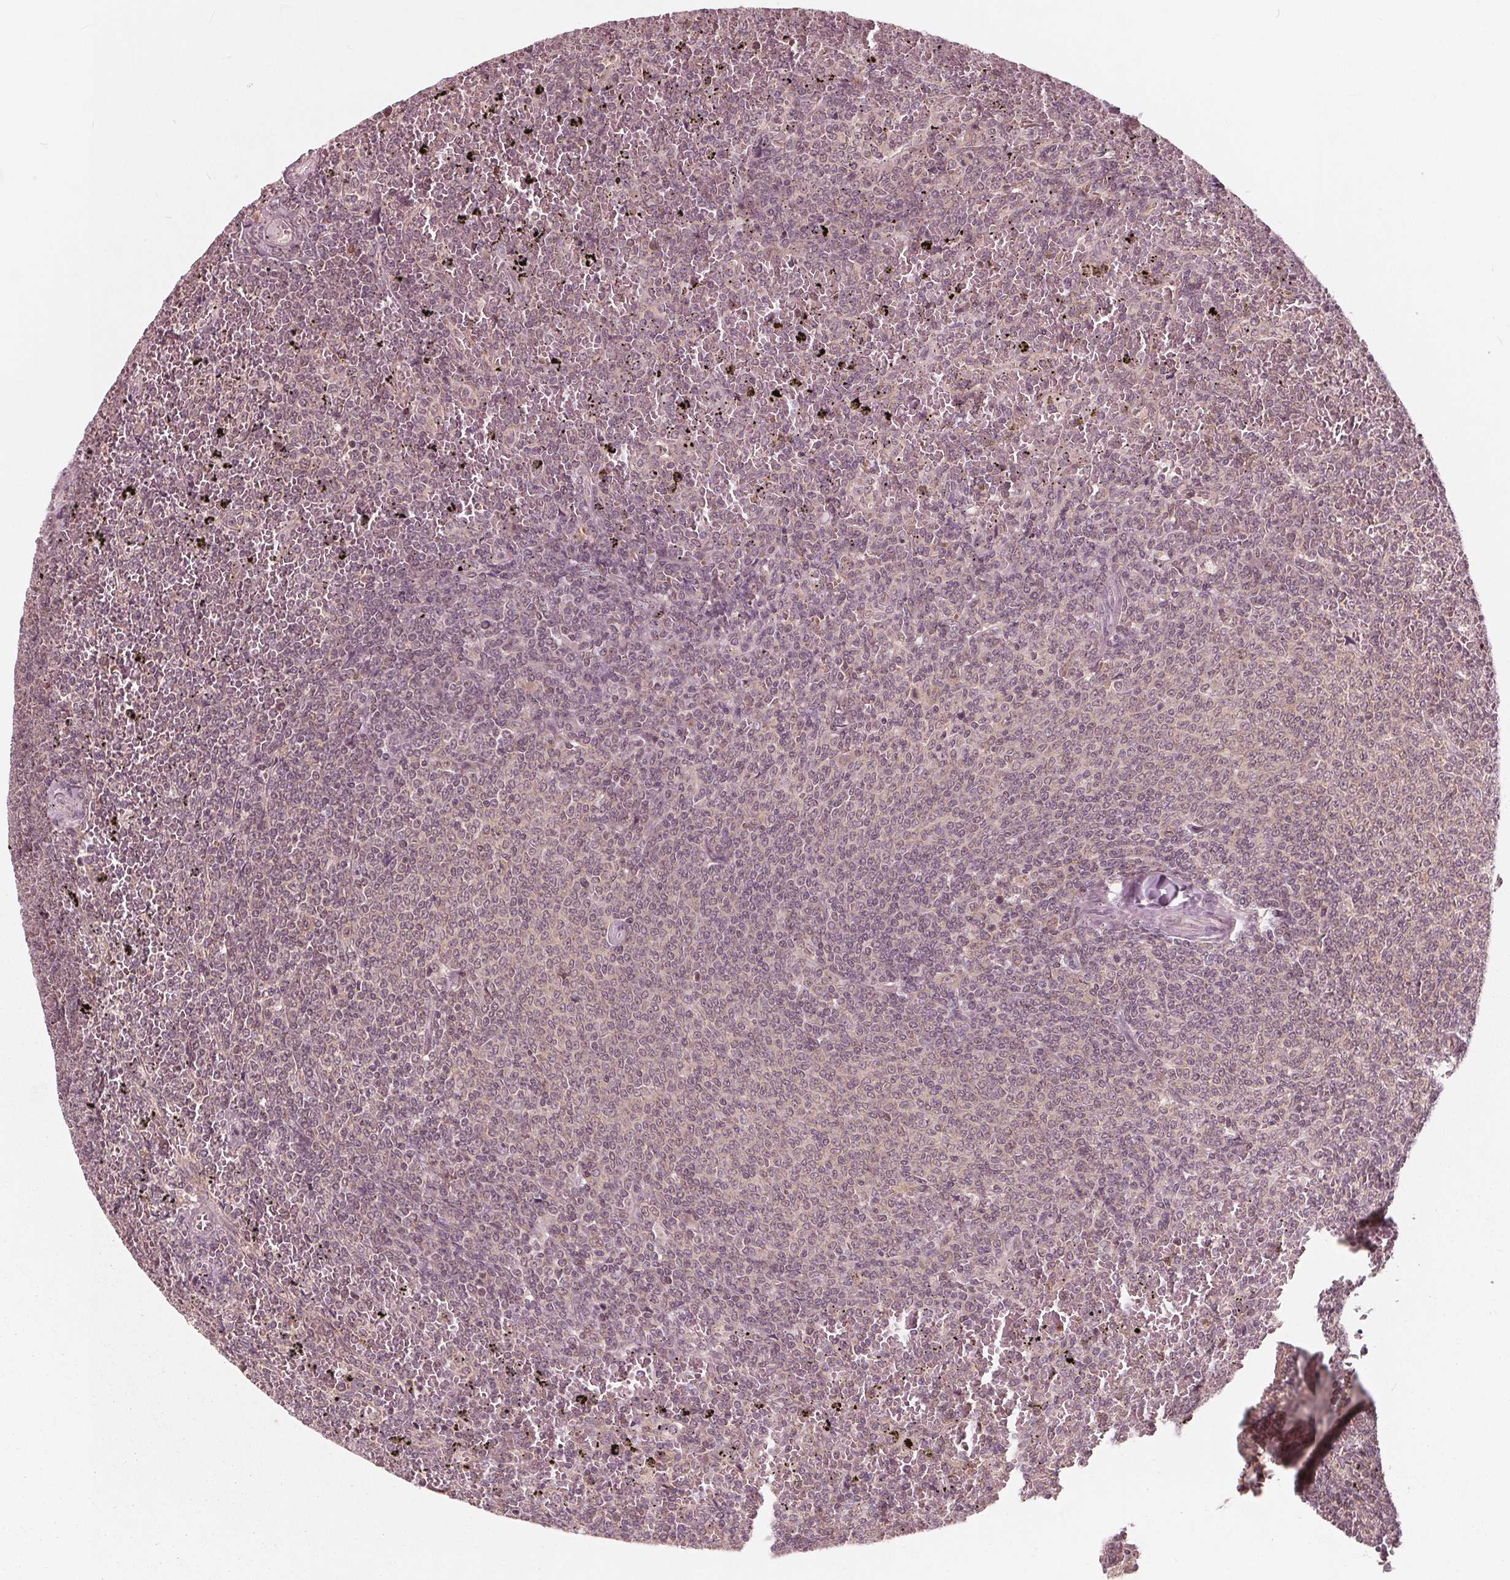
{"staining": {"intensity": "negative", "quantity": "none", "location": "none"}, "tissue": "lymphoma", "cell_type": "Tumor cells", "image_type": "cancer", "snomed": [{"axis": "morphology", "description": "Malignant lymphoma, non-Hodgkin's type, Low grade"}, {"axis": "topography", "description": "Spleen"}], "caption": "An immunohistochemistry micrograph of lymphoma is shown. There is no staining in tumor cells of lymphoma. (Brightfield microscopy of DAB immunohistochemistry (IHC) at high magnification).", "gene": "UBALD1", "patient": {"sex": "female", "age": 77}}